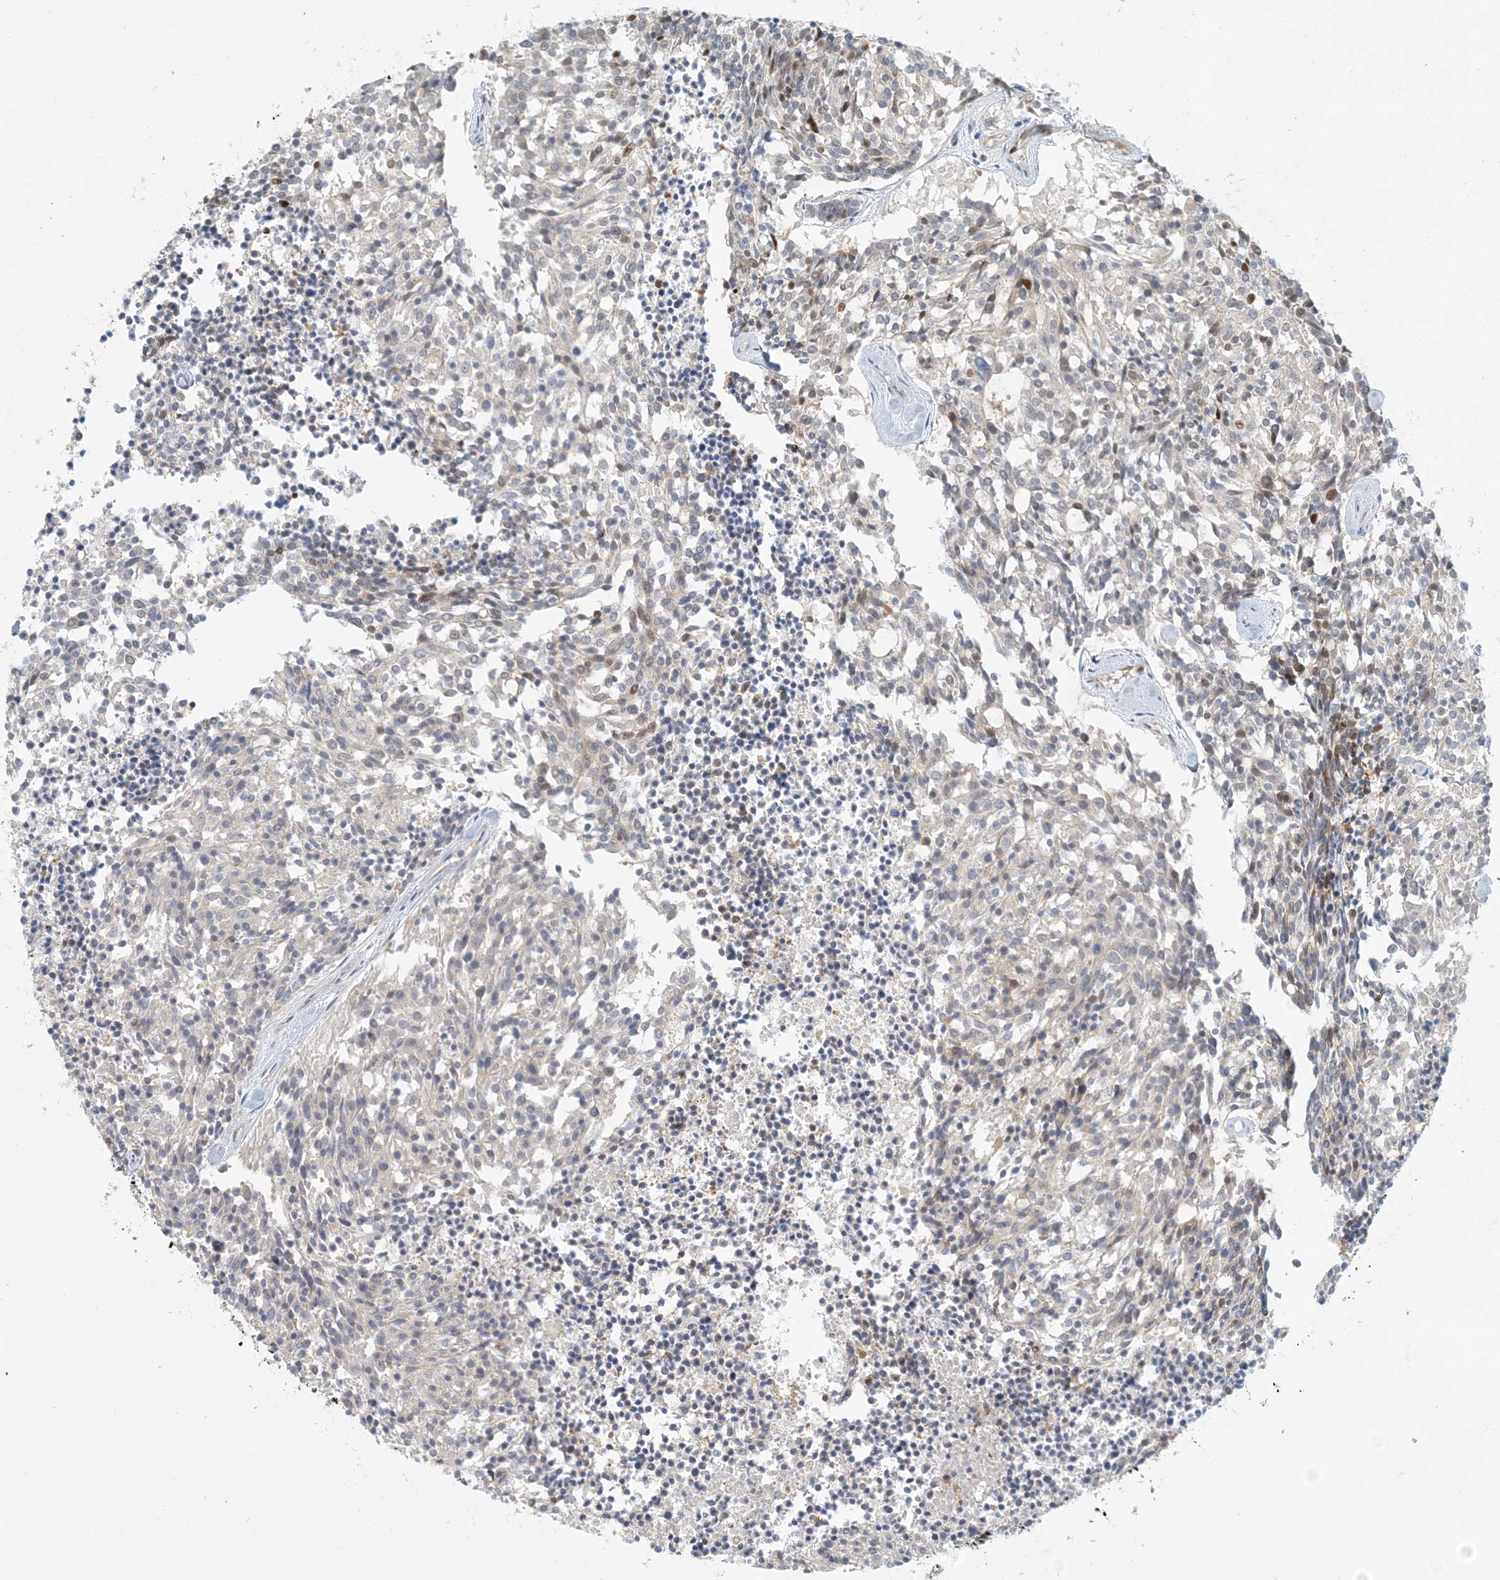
{"staining": {"intensity": "moderate", "quantity": "<25%", "location": "nuclear"}, "tissue": "carcinoid", "cell_type": "Tumor cells", "image_type": "cancer", "snomed": [{"axis": "morphology", "description": "Carcinoid, malignant, NOS"}, {"axis": "topography", "description": "Pancreas"}], "caption": "Protein expression analysis of carcinoid exhibits moderate nuclear staining in about <25% of tumor cells.", "gene": "AK9", "patient": {"sex": "female", "age": 54}}